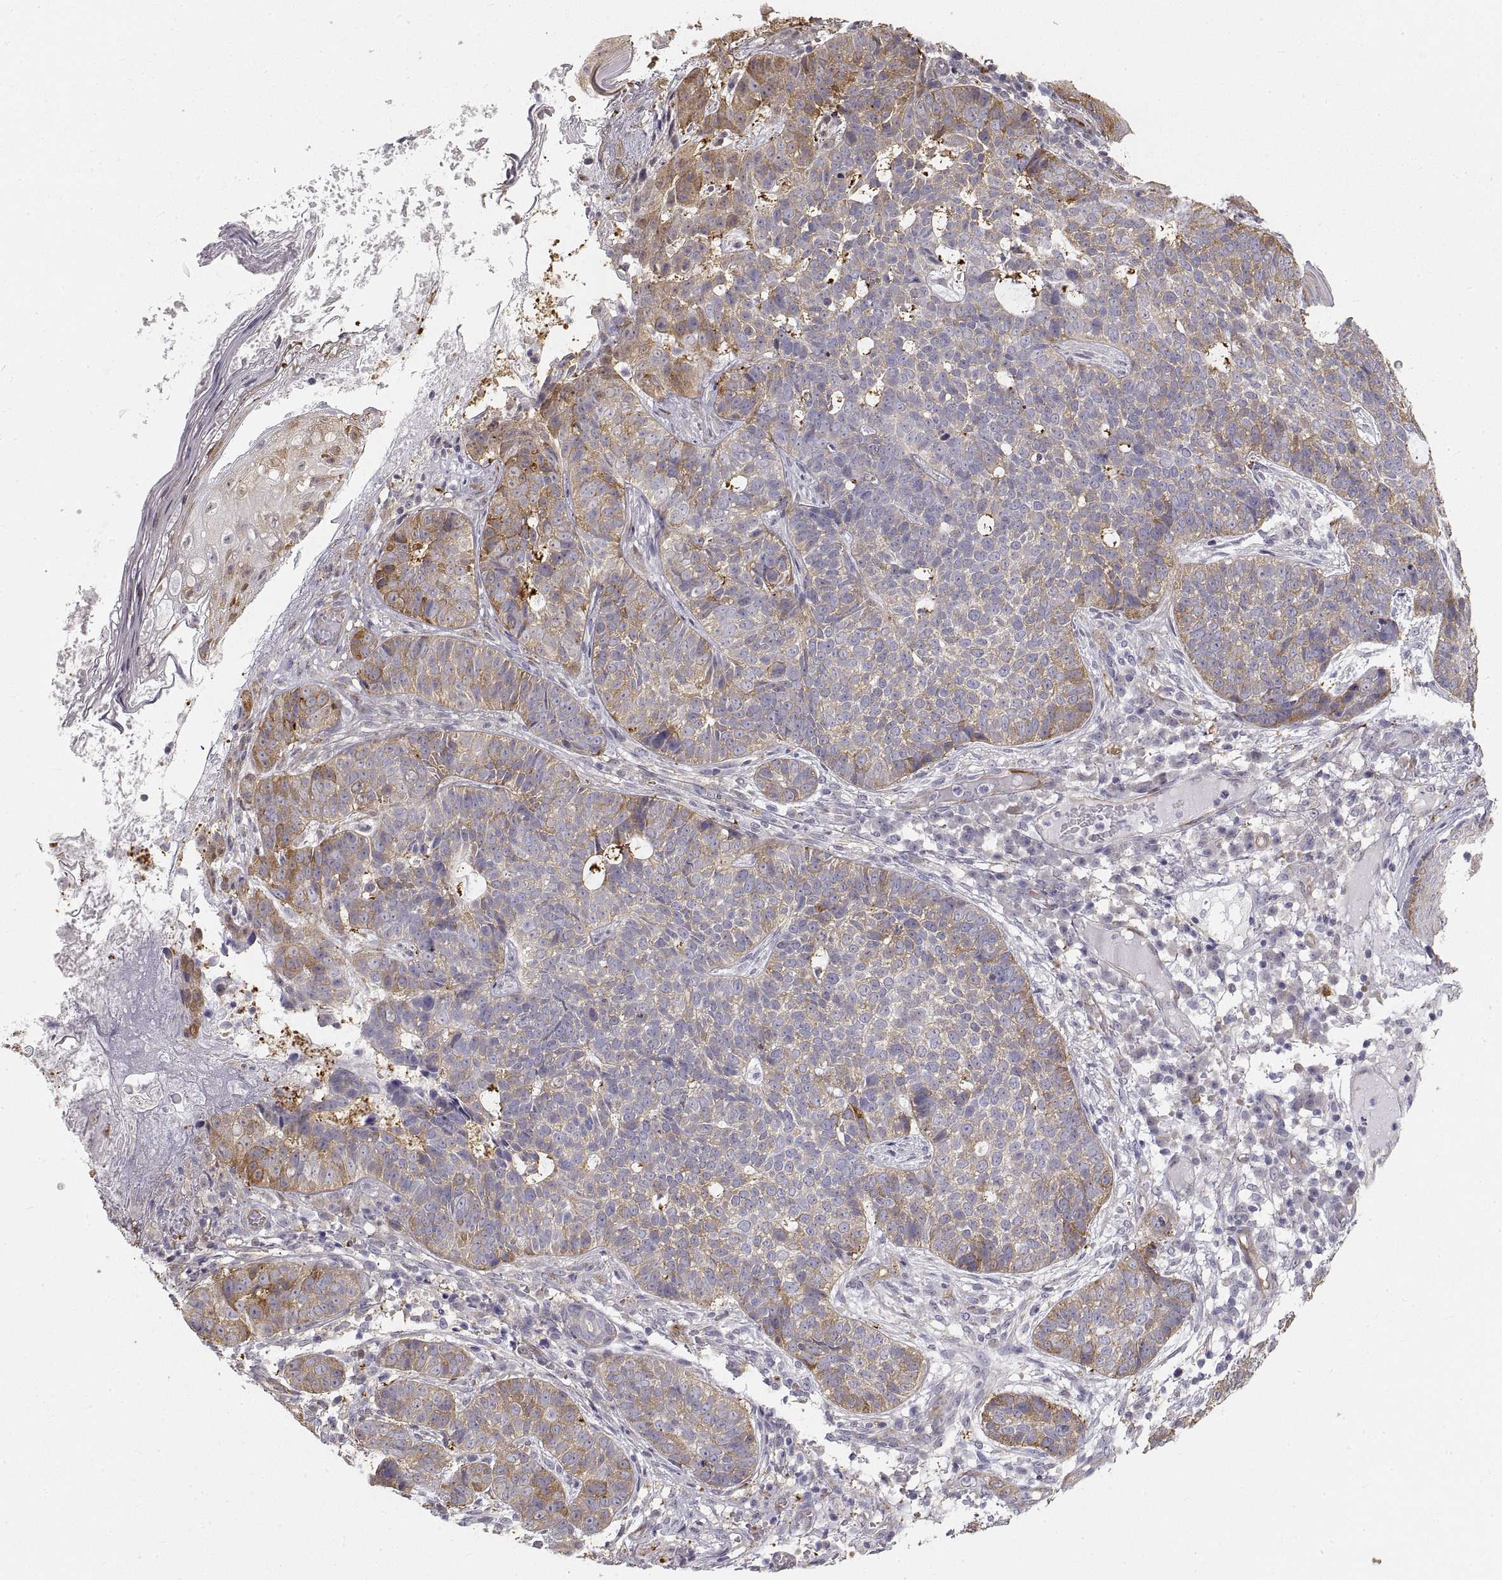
{"staining": {"intensity": "moderate", "quantity": "<25%", "location": "cytoplasmic/membranous"}, "tissue": "skin cancer", "cell_type": "Tumor cells", "image_type": "cancer", "snomed": [{"axis": "morphology", "description": "Basal cell carcinoma"}, {"axis": "topography", "description": "Skin"}], "caption": "Basal cell carcinoma (skin) stained with immunohistochemistry (IHC) demonstrates moderate cytoplasmic/membranous staining in approximately <25% of tumor cells. The protein is shown in brown color, while the nuclei are stained blue.", "gene": "HSP90AB1", "patient": {"sex": "female", "age": 69}}